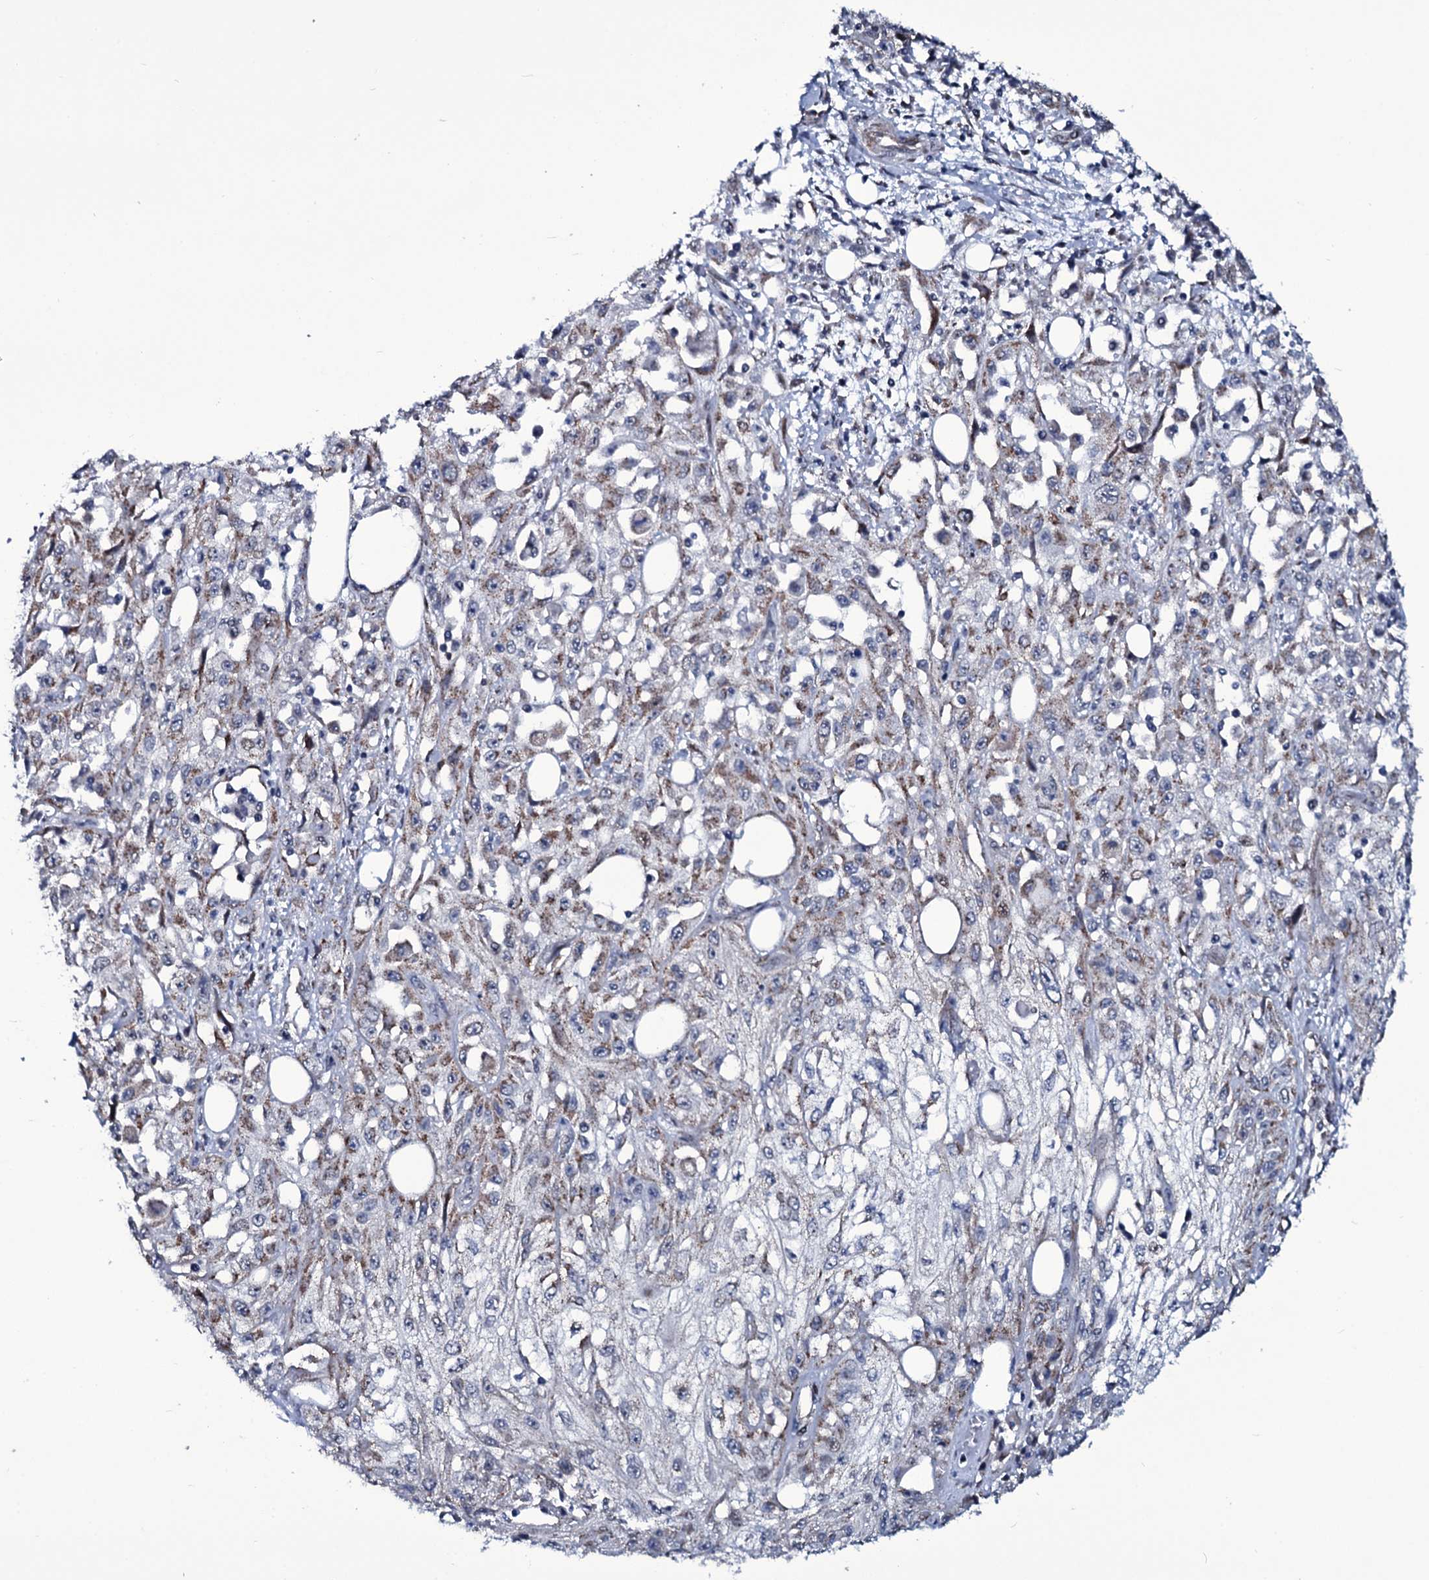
{"staining": {"intensity": "weak", "quantity": ">75%", "location": "cytoplasmic/membranous"}, "tissue": "skin cancer", "cell_type": "Tumor cells", "image_type": "cancer", "snomed": [{"axis": "morphology", "description": "Squamous cell carcinoma, NOS"}, {"axis": "morphology", "description": "Squamous cell carcinoma, metastatic, NOS"}, {"axis": "topography", "description": "Skin"}, {"axis": "topography", "description": "Lymph node"}], "caption": "Tumor cells demonstrate low levels of weak cytoplasmic/membranous staining in about >75% of cells in skin cancer (squamous cell carcinoma).", "gene": "WIPF3", "patient": {"sex": "male", "age": 75}}